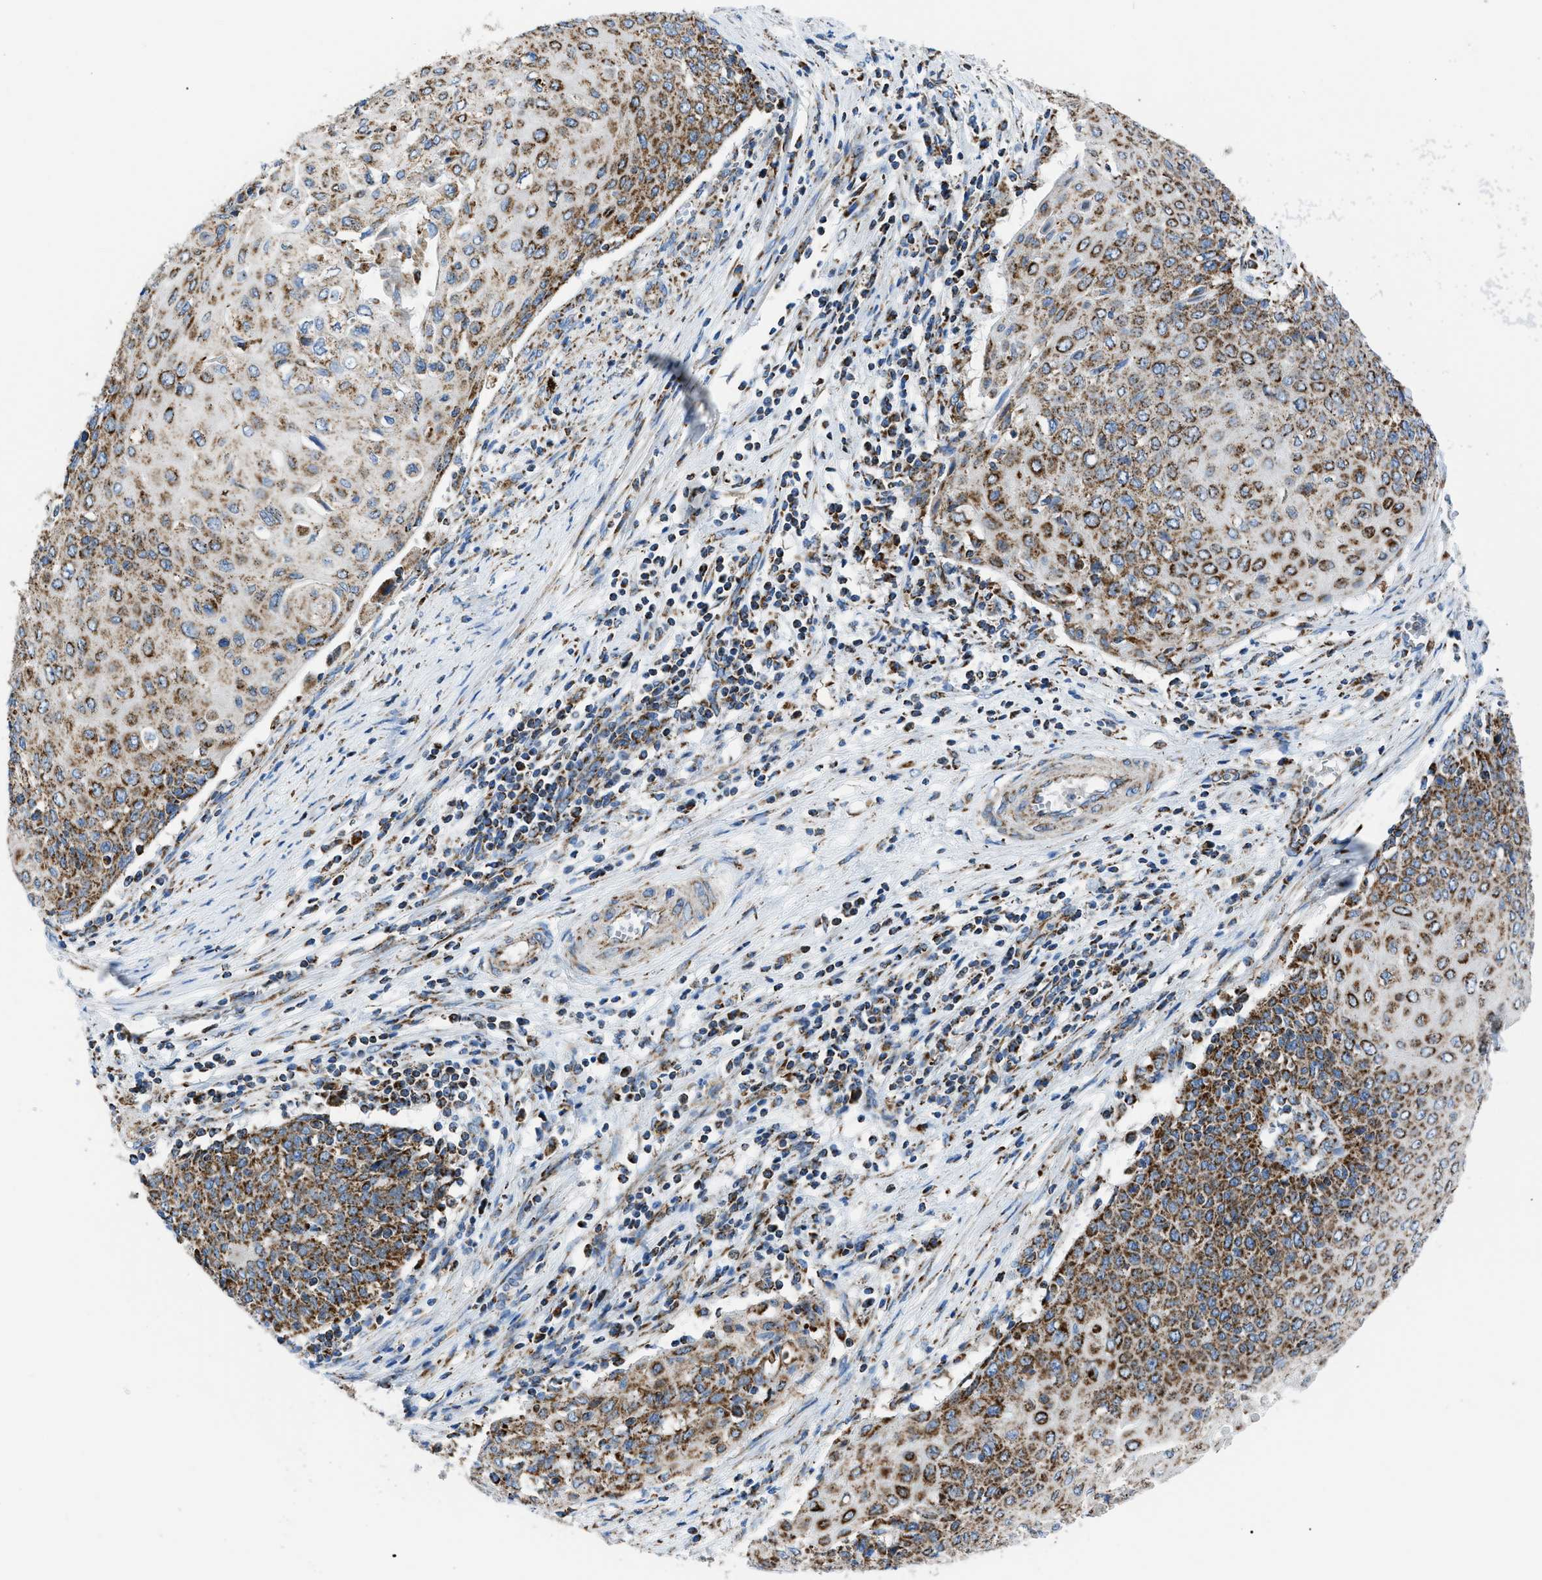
{"staining": {"intensity": "moderate", "quantity": ">75%", "location": "cytoplasmic/membranous"}, "tissue": "cervical cancer", "cell_type": "Tumor cells", "image_type": "cancer", "snomed": [{"axis": "morphology", "description": "Squamous cell carcinoma, NOS"}, {"axis": "topography", "description": "Cervix"}], "caption": "Cervical cancer stained for a protein (brown) shows moderate cytoplasmic/membranous positive positivity in approximately >75% of tumor cells.", "gene": "PHB2", "patient": {"sex": "female", "age": 39}}